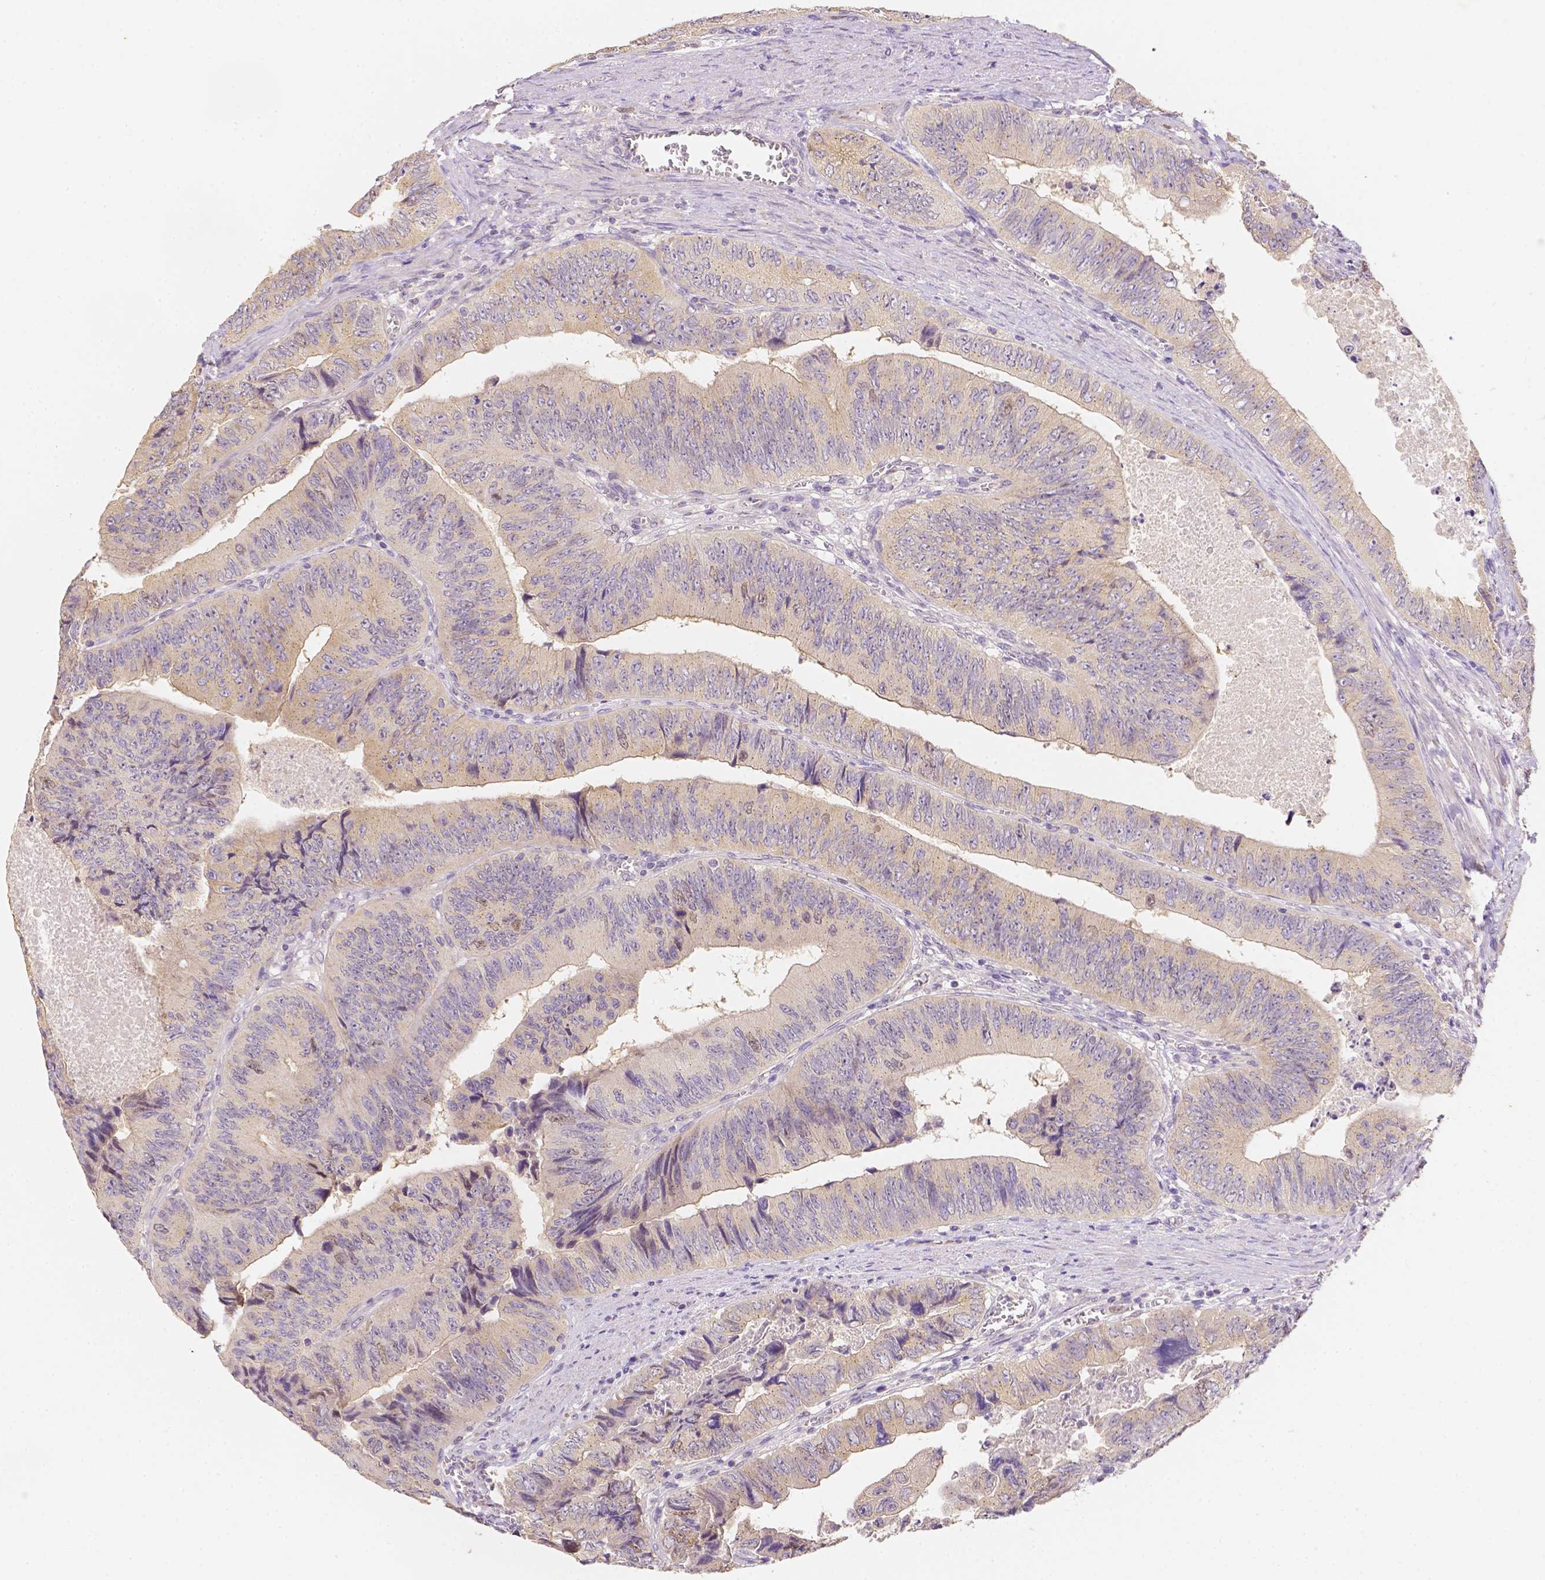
{"staining": {"intensity": "weak", "quantity": "<25%", "location": "cytoplasmic/membranous"}, "tissue": "colorectal cancer", "cell_type": "Tumor cells", "image_type": "cancer", "snomed": [{"axis": "morphology", "description": "Adenocarcinoma, NOS"}, {"axis": "topography", "description": "Colon"}], "caption": "A micrograph of colorectal cancer stained for a protein displays no brown staining in tumor cells. (DAB IHC, high magnification).", "gene": "C10orf67", "patient": {"sex": "female", "age": 84}}